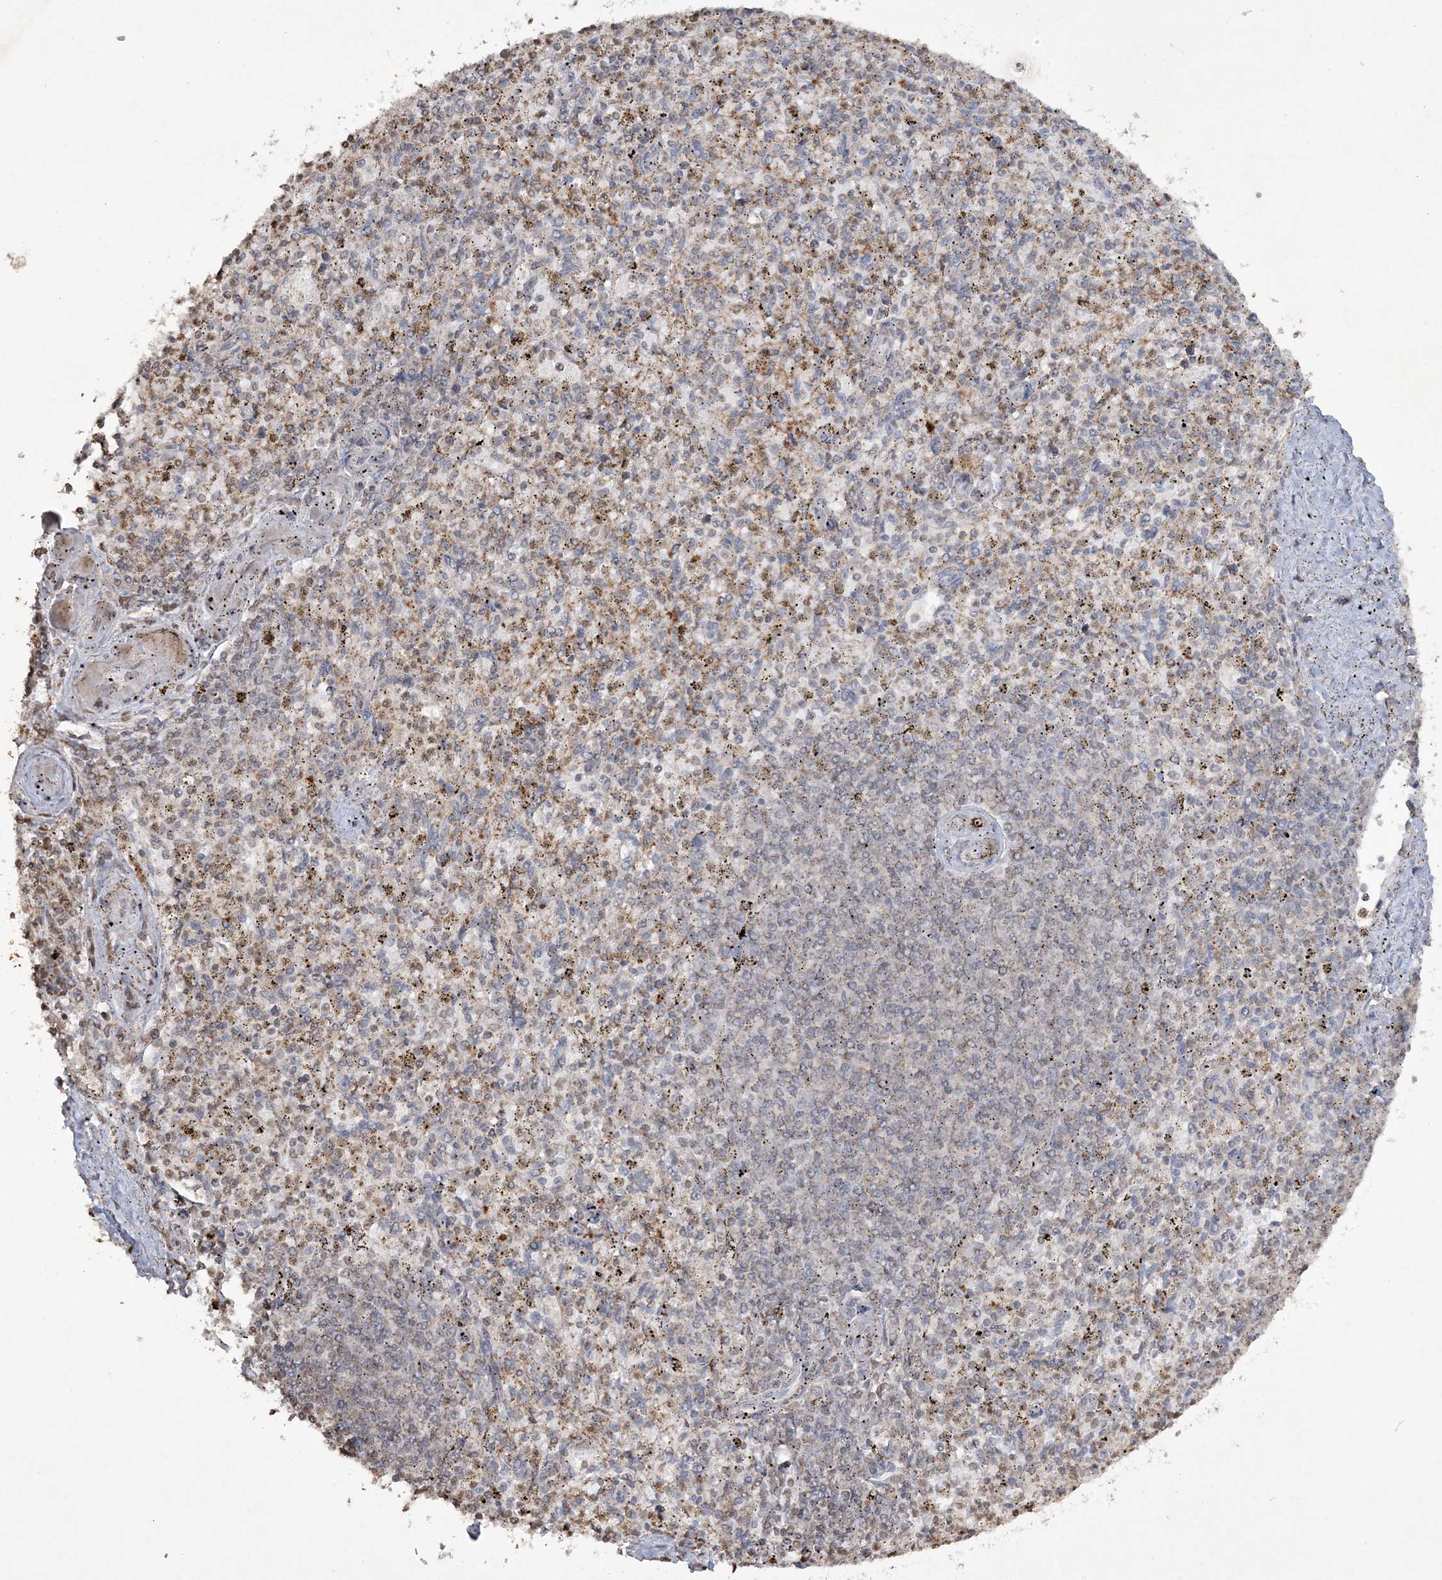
{"staining": {"intensity": "moderate", "quantity": "25%-75%", "location": "nuclear"}, "tissue": "spleen", "cell_type": "Cells in red pulp", "image_type": "normal", "snomed": [{"axis": "morphology", "description": "Normal tissue, NOS"}, {"axis": "topography", "description": "Spleen"}], "caption": "A medium amount of moderate nuclear expression is identified in approximately 25%-75% of cells in red pulp in normal spleen.", "gene": "TTC7A", "patient": {"sex": "male", "age": 72}}